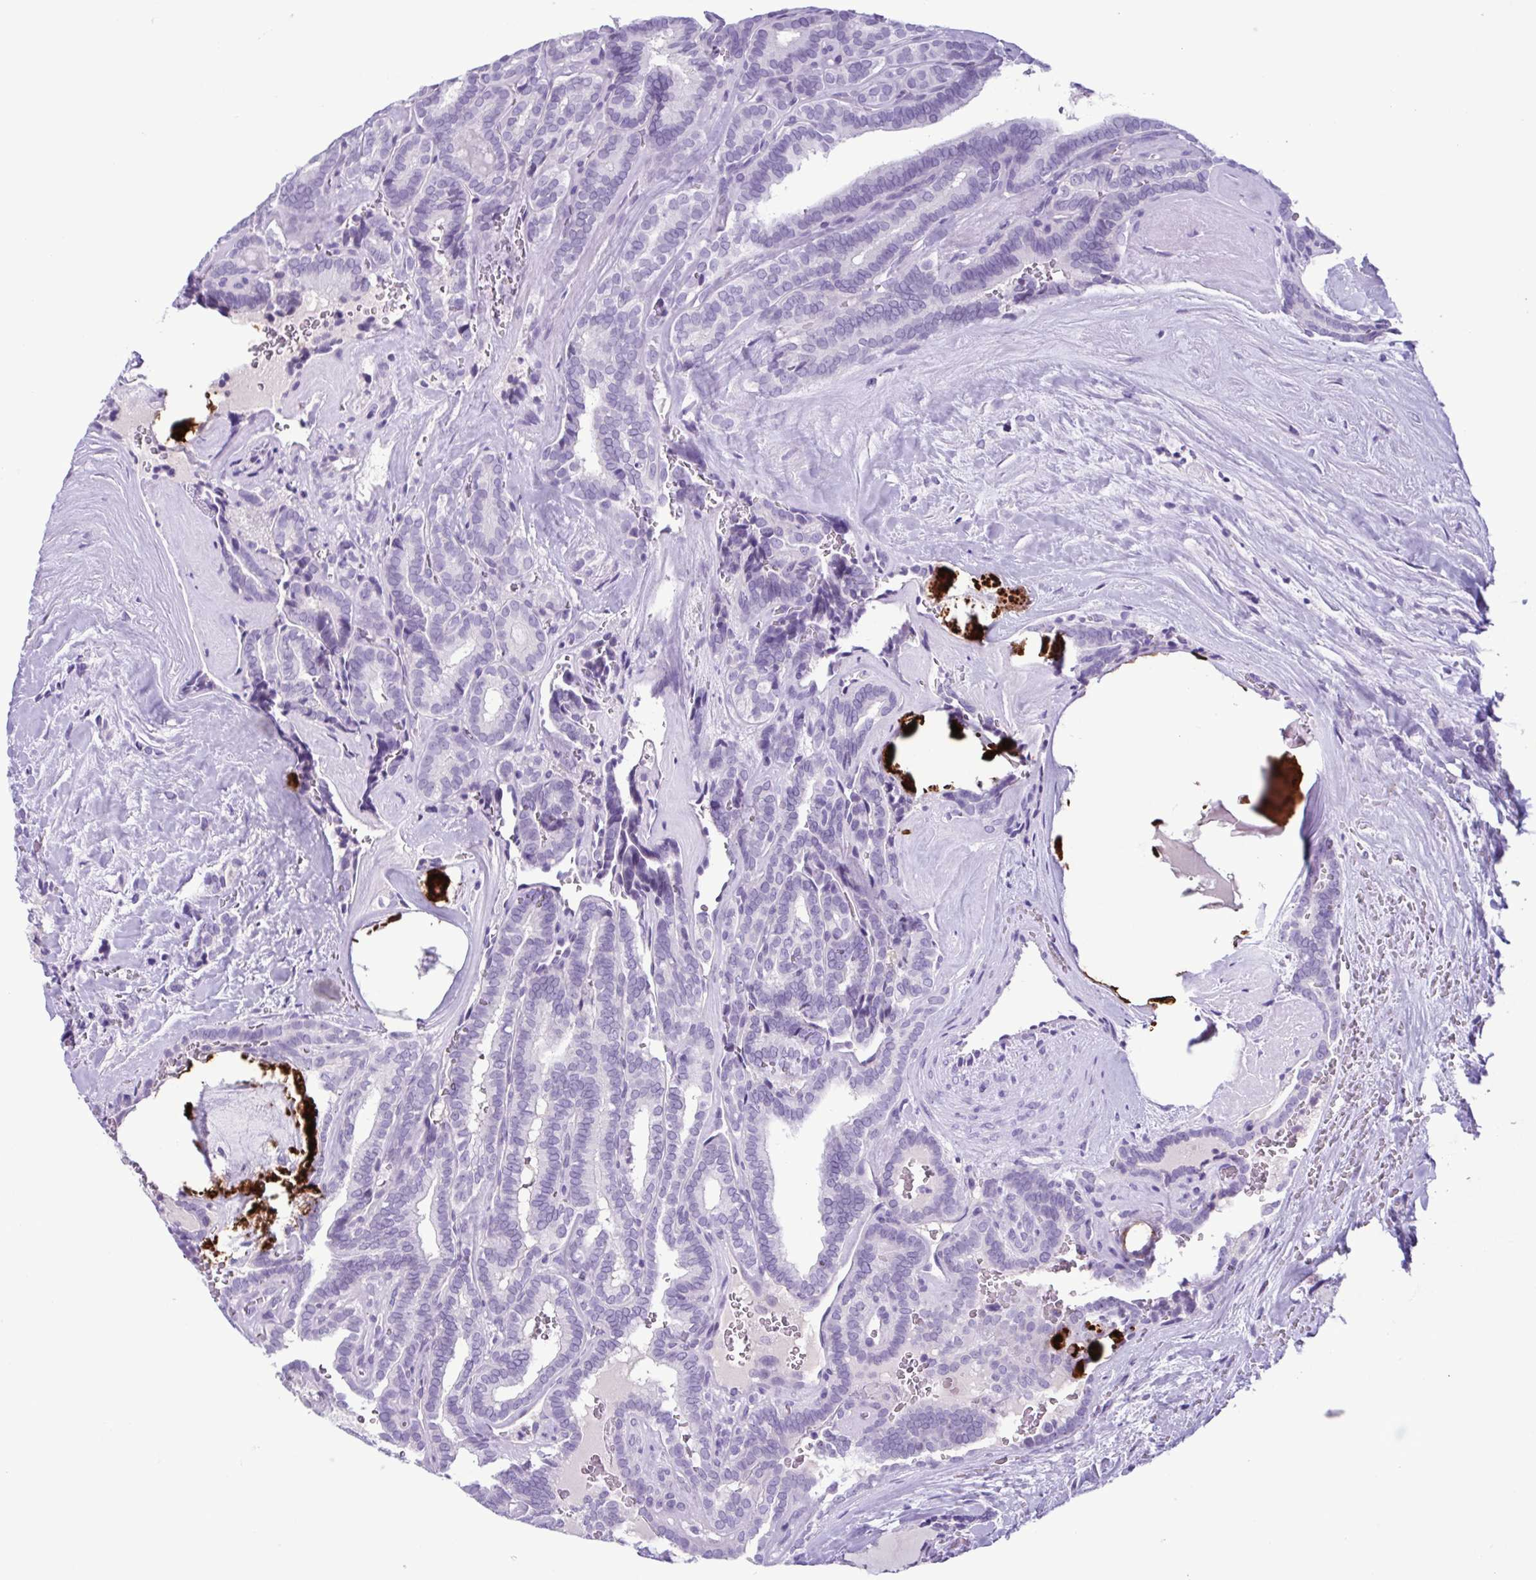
{"staining": {"intensity": "negative", "quantity": "none", "location": "none"}, "tissue": "thyroid cancer", "cell_type": "Tumor cells", "image_type": "cancer", "snomed": [{"axis": "morphology", "description": "Papillary adenocarcinoma, NOS"}, {"axis": "topography", "description": "Thyroid gland"}], "caption": "Papillary adenocarcinoma (thyroid) was stained to show a protein in brown. There is no significant expression in tumor cells.", "gene": "INAFM1", "patient": {"sex": "female", "age": 21}}